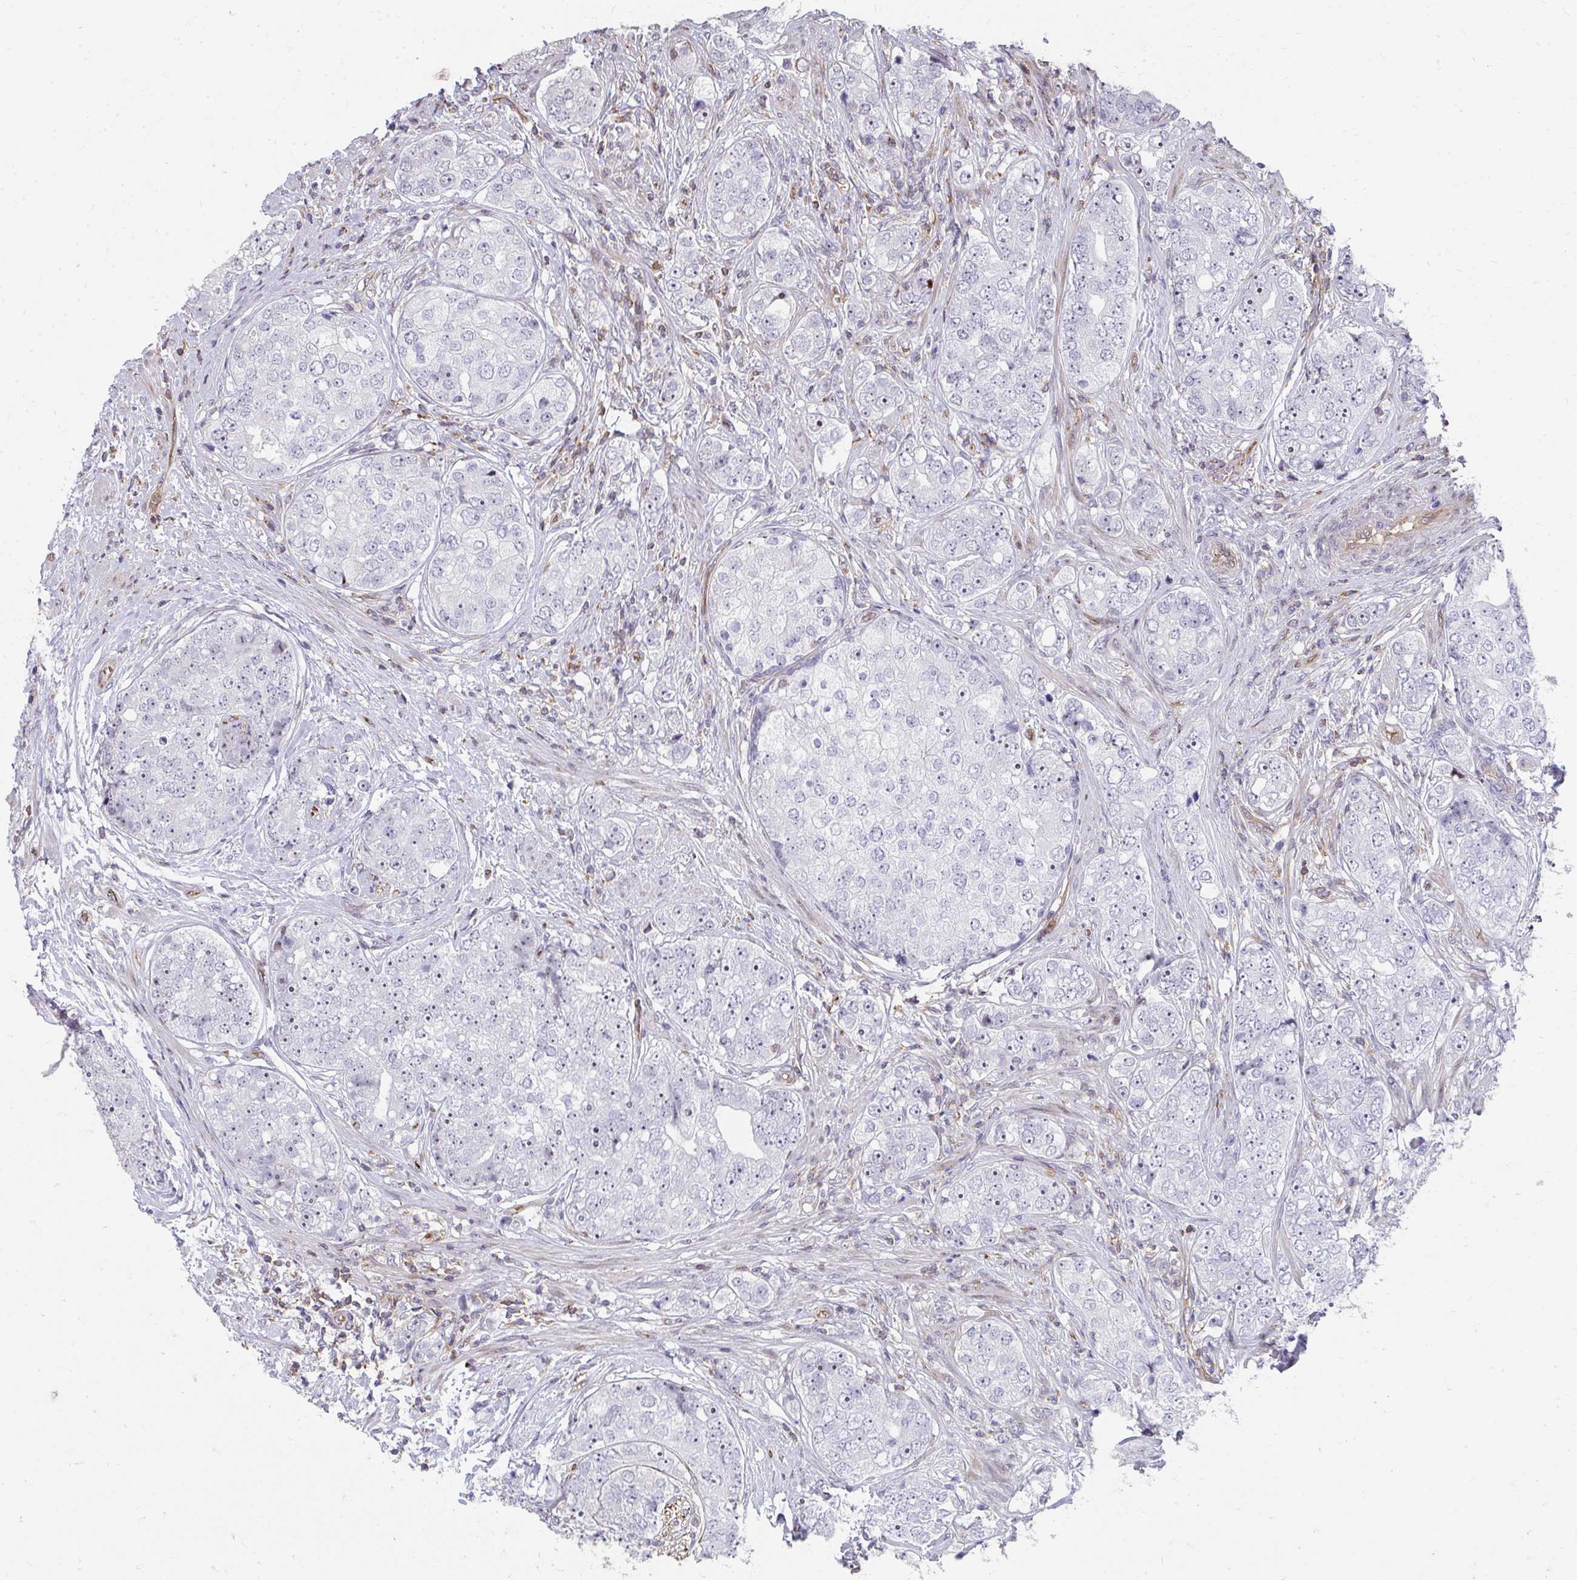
{"staining": {"intensity": "weak", "quantity": "25%-75%", "location": "nuclear"}, "tissue": "prostate cancer", "cell_type": "Tumor cells", "image_type": "cancer", "snomed": [{"axis": "morphology", "description": "Adenocarcinoma, High grade"}, {"axis": "topography", "description": "Prostate"}], "caption": "Immunohistochemical staining of human high-grade adenocarcinoma (prostate) exhibits weak nuclear protein staining in approximately 25%-75% of tumor cells.", "gene": "FOXN3", "patient": {"sex": "male", "age": 60}}